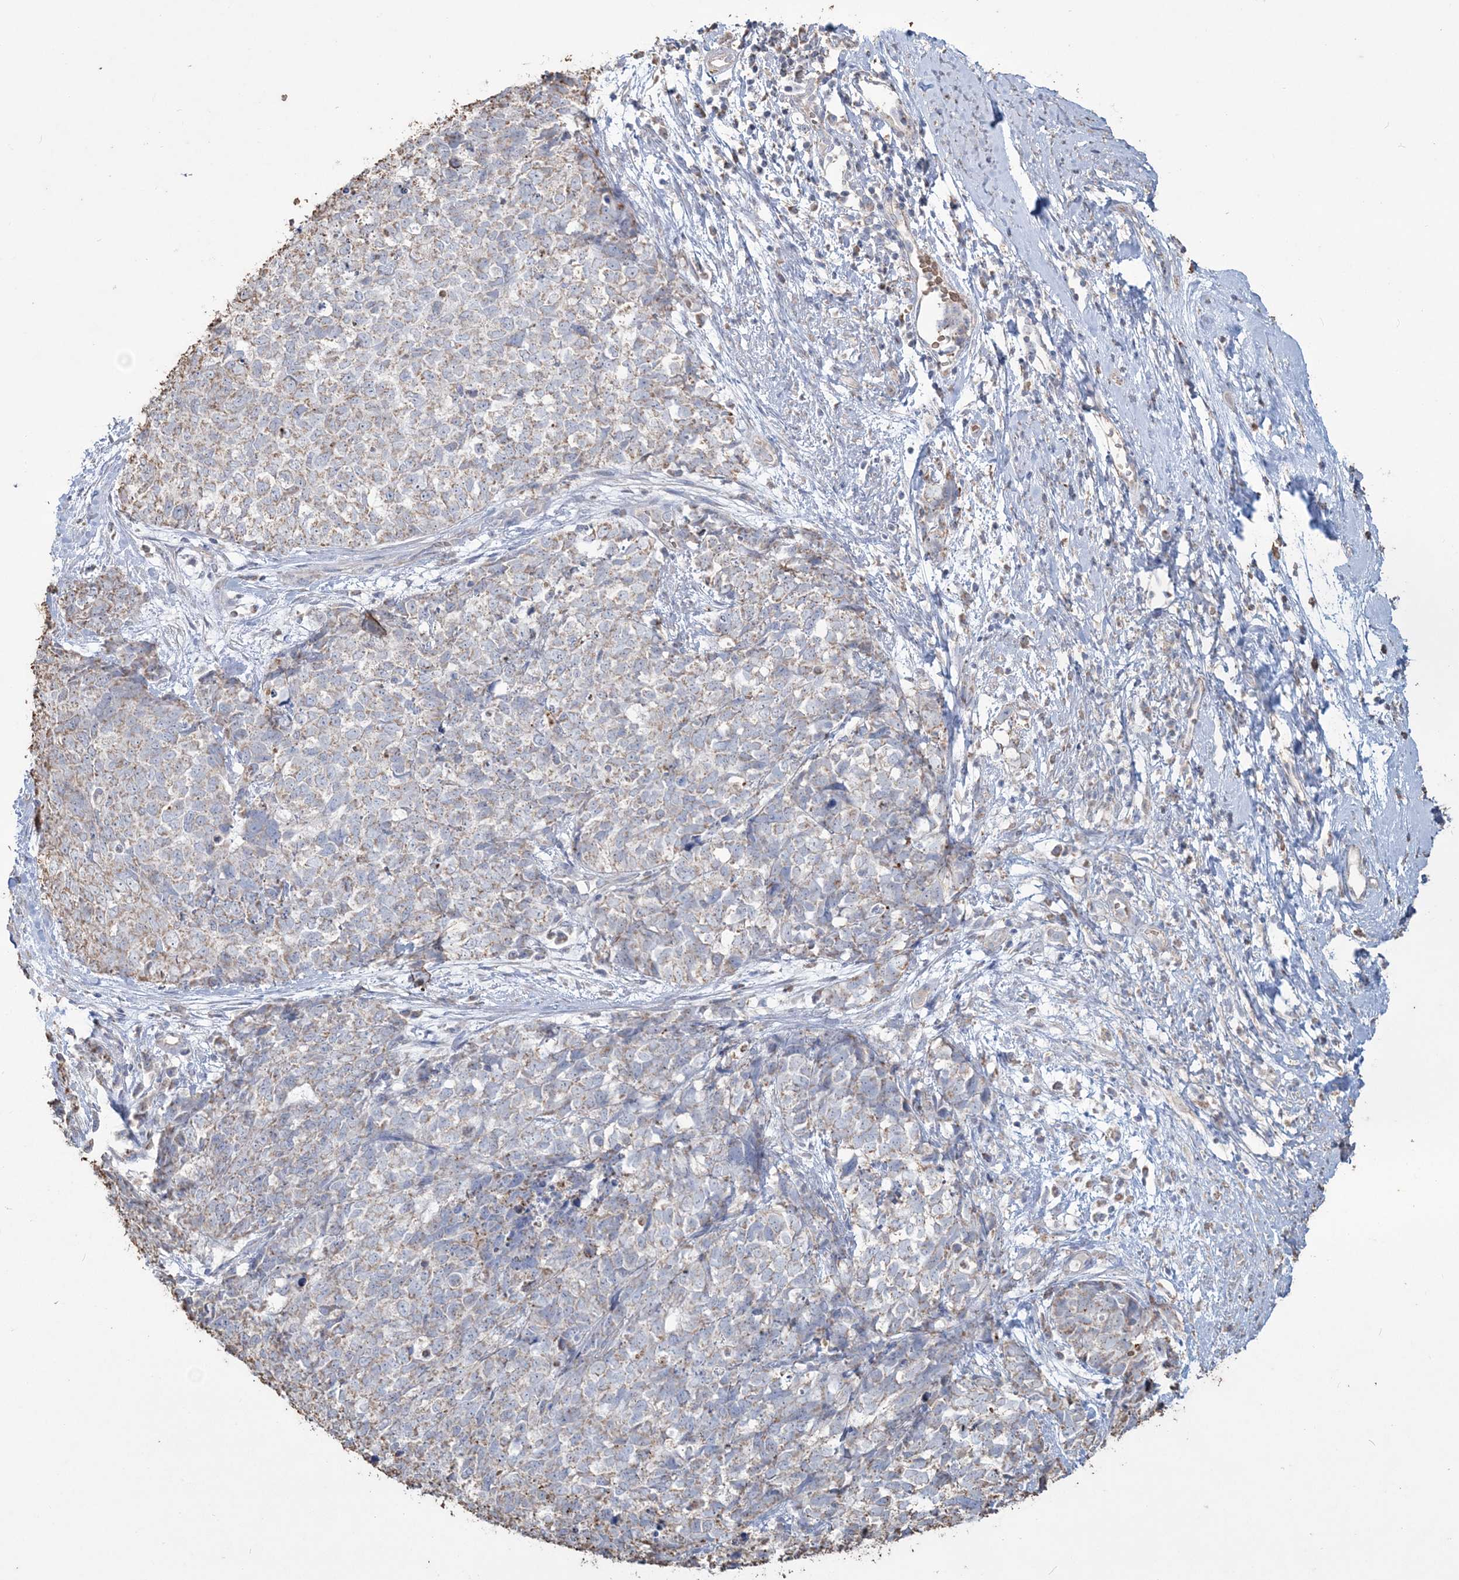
{"staining": {"intensity": "weak", "quantity": "25%-75%", "location": "cytoplasmic/membranous"}, "tissue": "cervical cancer", "cell_type": "Tumor cells", "image_type": "cancer", "snomed": [{"axis": "morphology", "description": "Squamous cell carcinoma, NOS"}, {"axis": "topography", "description": "Cervix"}], "caption": "This micrograph displays immunohistochemistry (IHC) staining of cervical cancer (squamous cell carcinoma), with low weak cytoplasmic/membranous positivity in about 25%-75% of tumor cells.", "gene": "SFMBT2", "patient": {"sex": "female", "age": 63}}